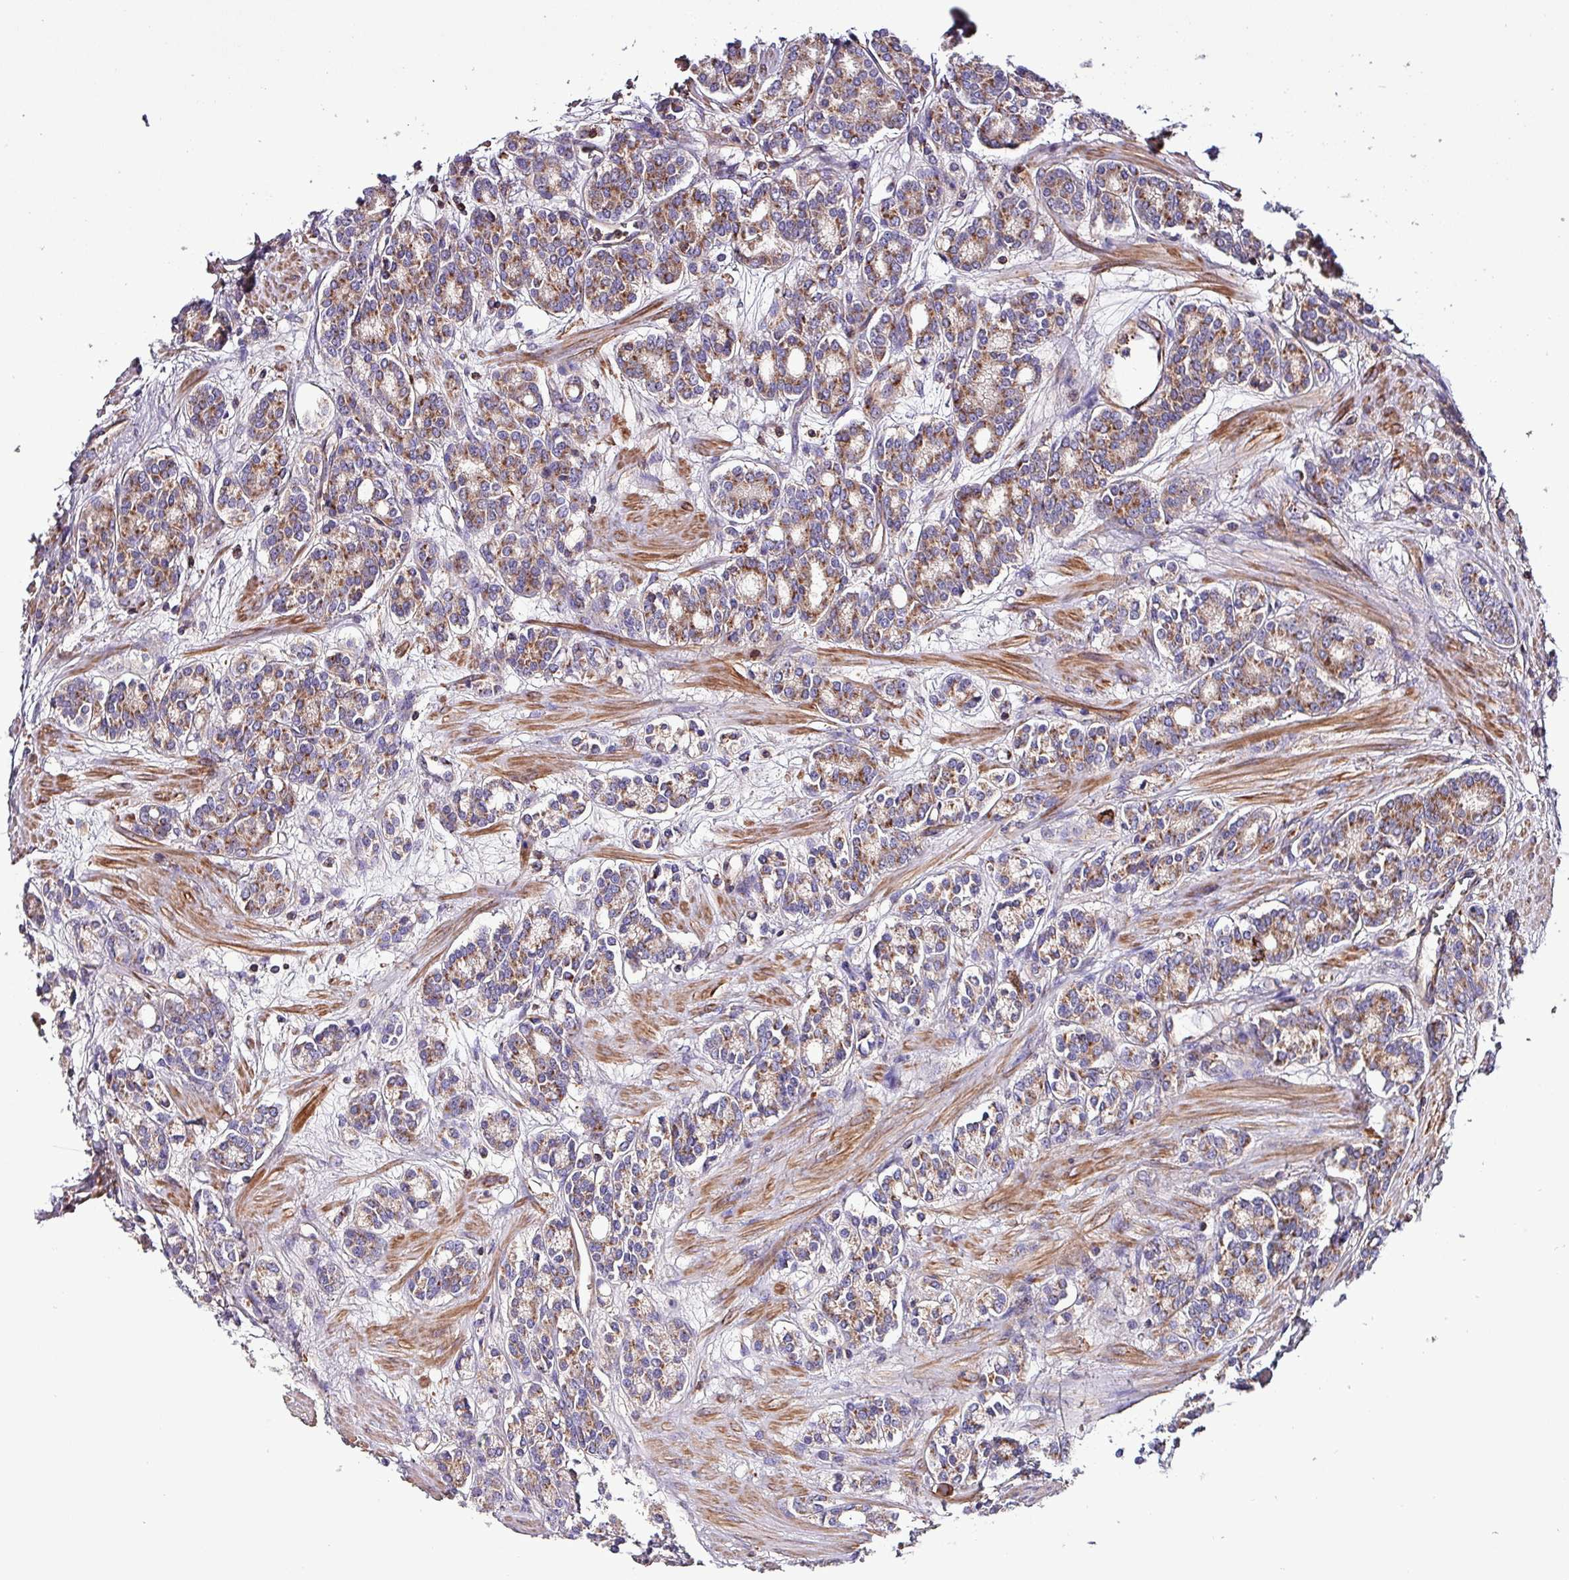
{"staining": {"intensity": "weak", "quantity": ">75%", "location": "cytoplasmic/membranous"}, "tissue": "prostate cancer", "cell_type": "Tumor cells", "image_type": "cancer", "snomed": [{"axis": "morphology", "description": "Adenocarcinoma, High grade"}, {"axis": "topography", "description": "Prostate"}], "caption": "High-grade adenocarcinoma (prostate) tissue demonstrates weak cytoplasmic/membranous expression in about >75% of tumor cells", "gene": "VAMP4", "patient": {"sex": "male", "age": 62}}